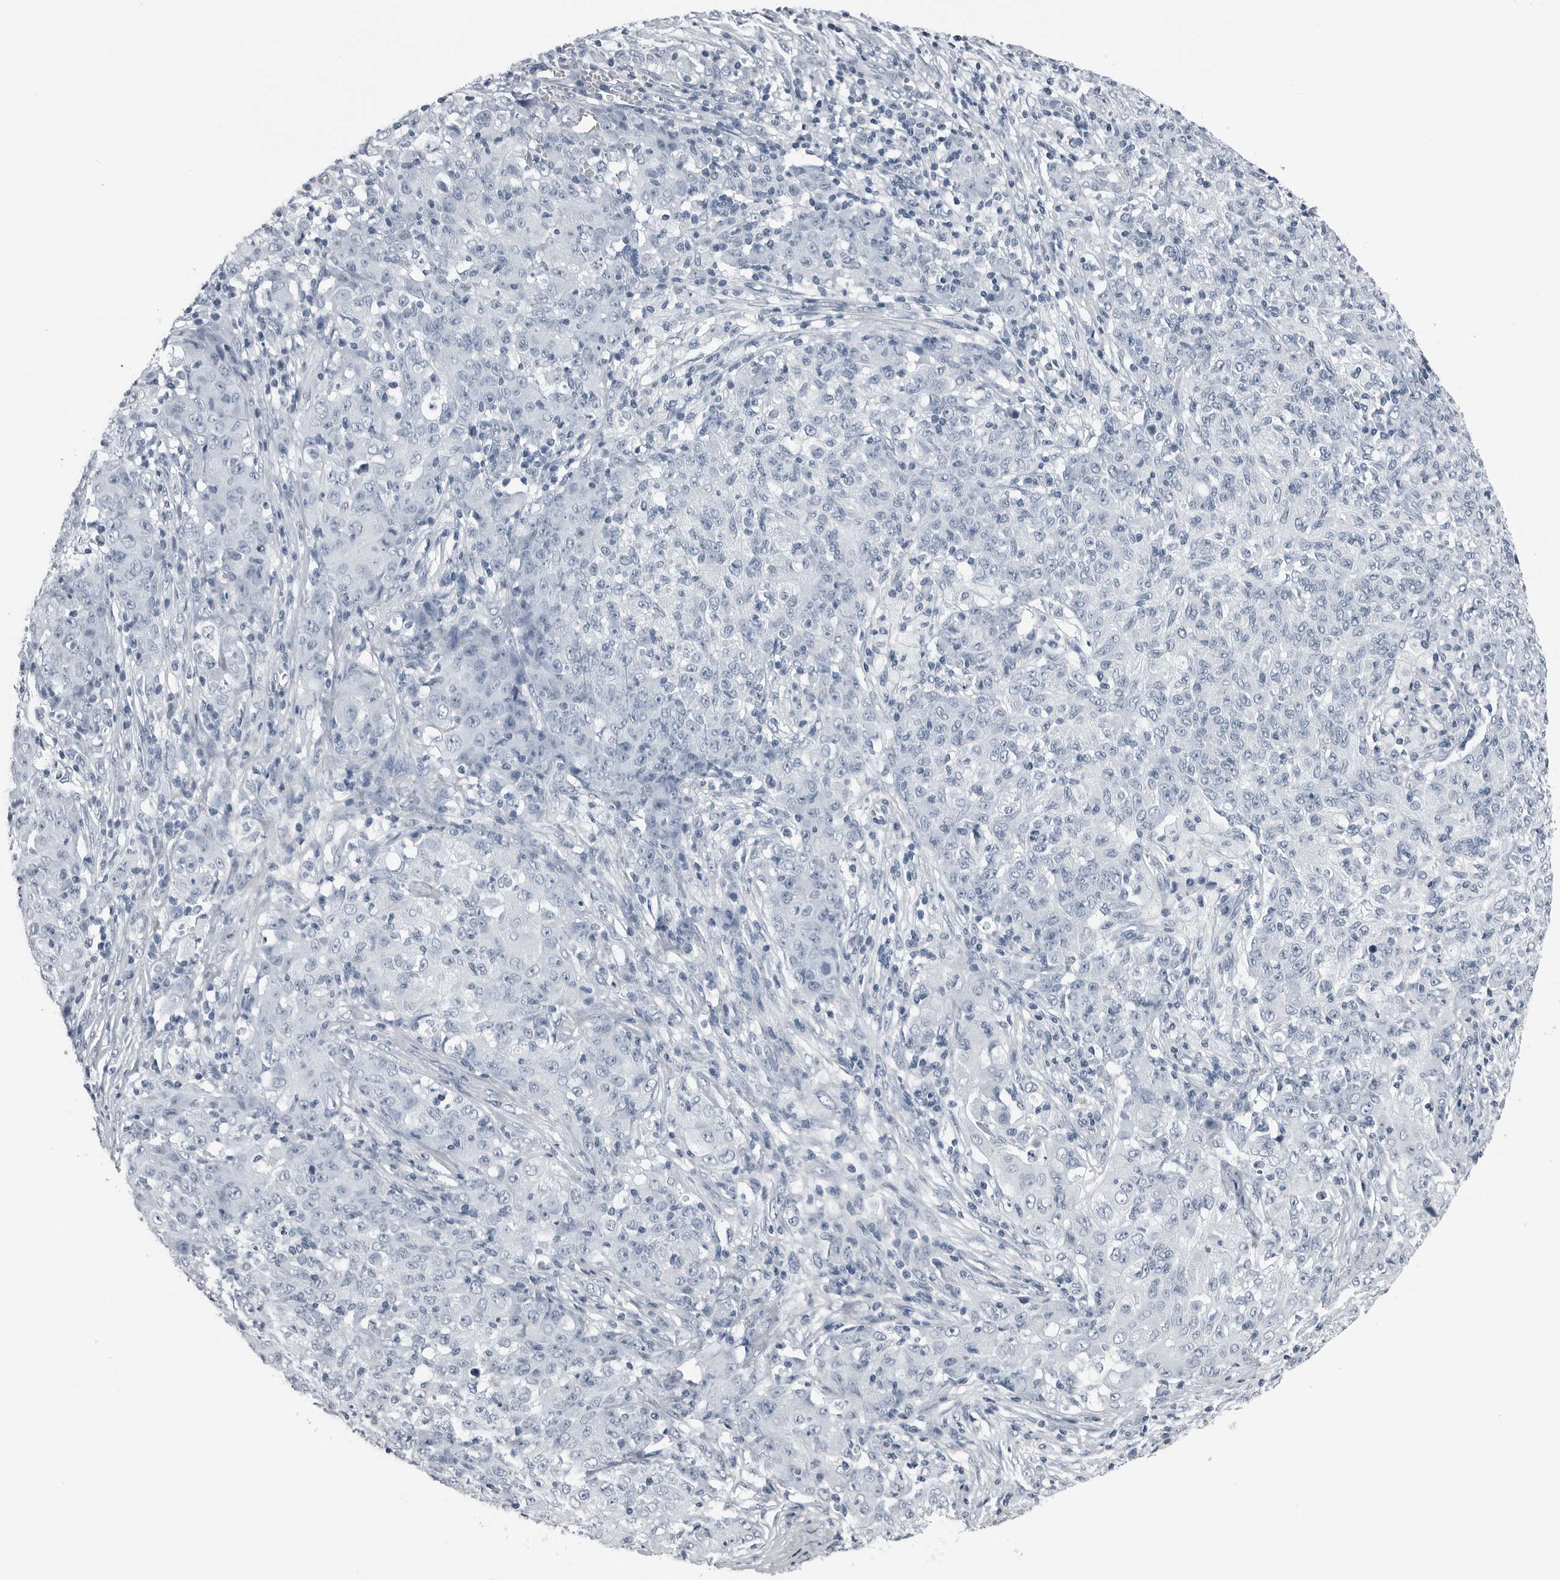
{"staining": {"intensity": "negative", "quantity": "none", "location": "none"}, "tissue": "ovarian cancer", "cell_type": "Tumor cells", "image_type": "cancer", "snomed": [{"axis": "morphology", "description": "Carcinoma, endometroid"}, {"axis": "topography", "description": "Ovary"}], "caption": "Protein analysis of ovarian cancer exhibits no significant staining in tumor cells. (Stains: DAB (3,3'-diaminobenzidine) immunohistochemistry with hematoxylin counter stain, Microscopy: brightfield microscopy at high magnification).", "gene": "SPINK1", "patient": {"sex": "female", "age": 42}}